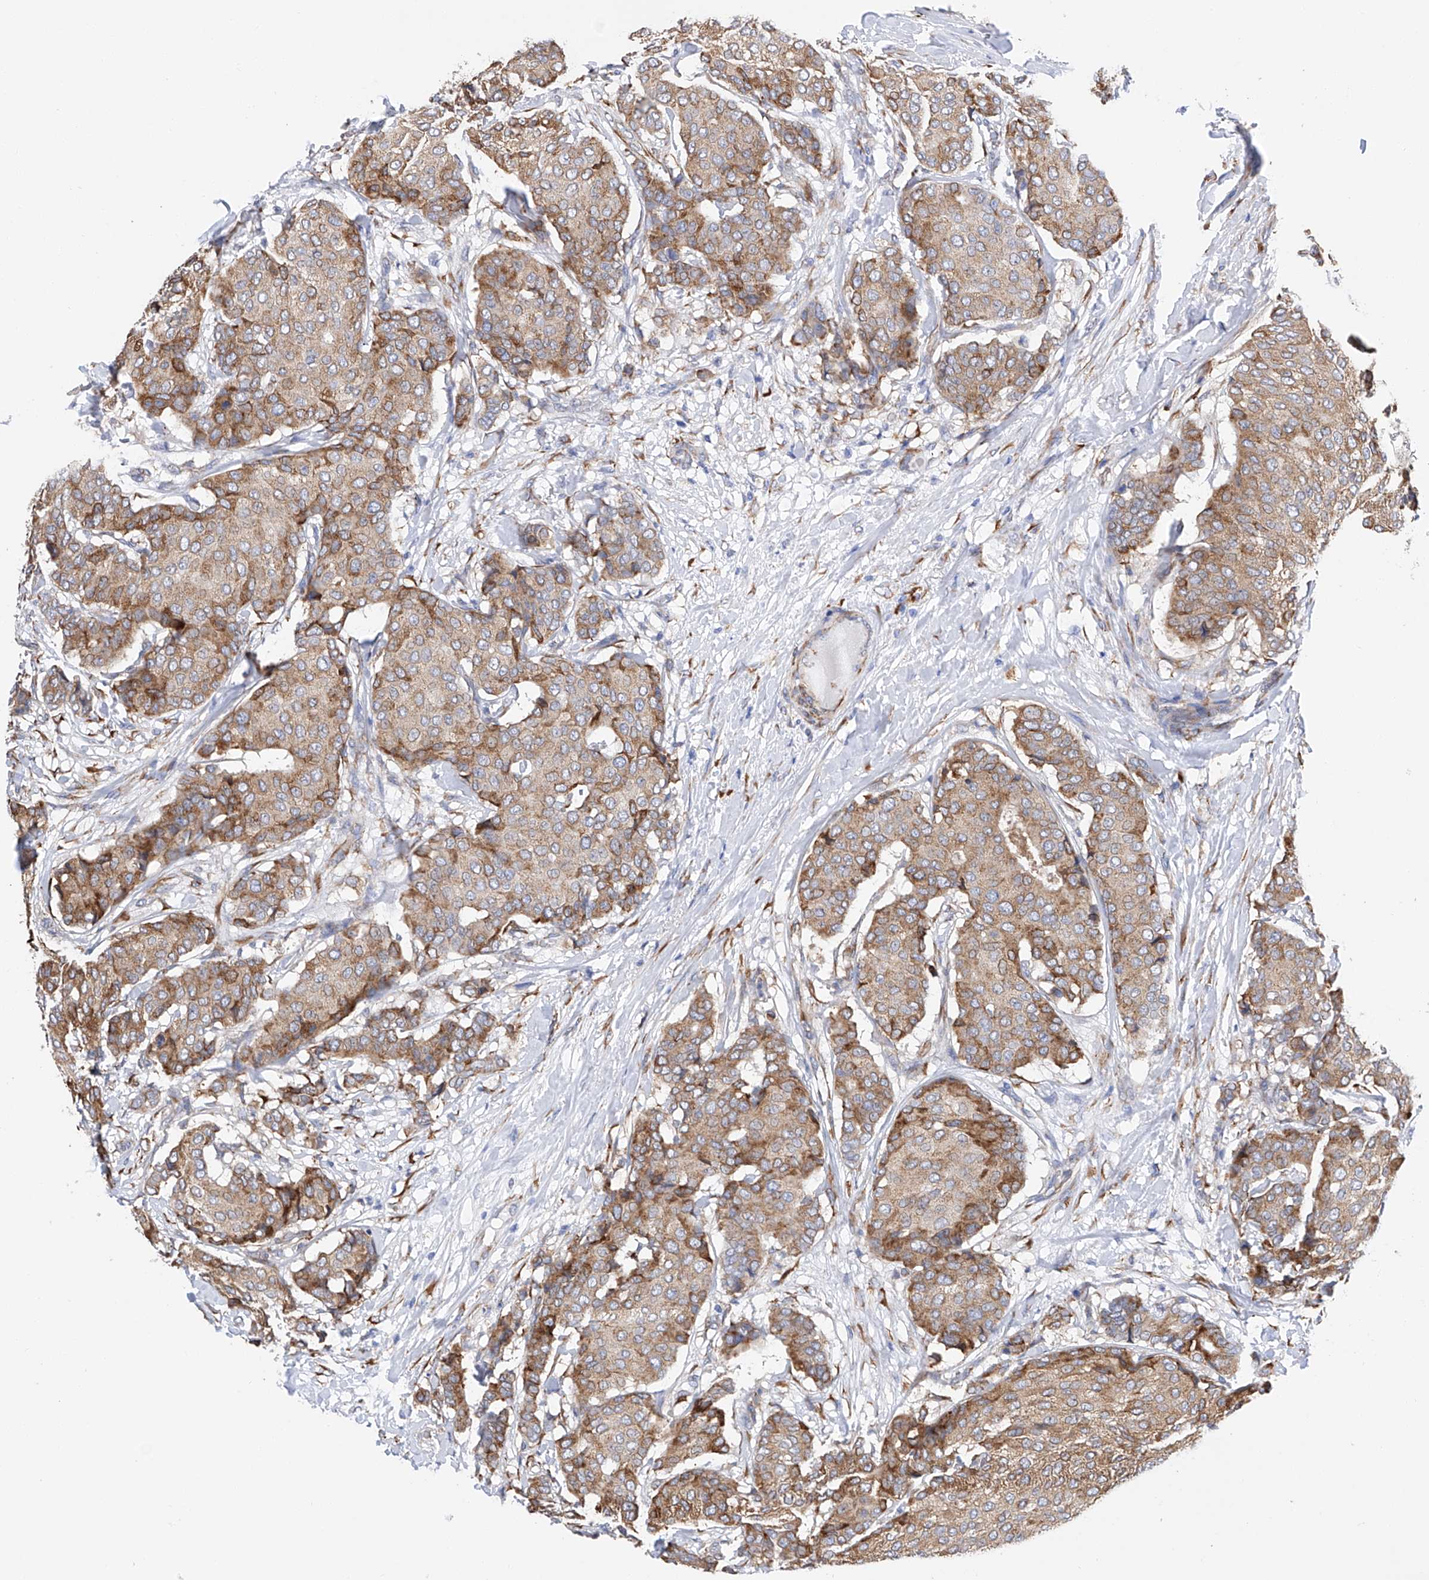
{"staining": {"intensity": "moderate", "quantity": ">75%", "location": "cytoplasmic/membranous"}, "tissue": "breast cancer", "cell_type": "Tumor cells", "image_type": "cancer", "snomed": [{"axis": "morphology", "description": "Duct carcinoma"}, {"axis": "topography", "description": "Breast"}], "caption": "Breast cancer (invasive ductal carcinoma) tissue demonstrates moderate cytoplasmic/membranous expression in approximately >75% of tumor cells (DAB (3,3'-diaminobenzidine) IHC with brightfield microscopy, high magnification).", "gene": "PDIA5", "patient": {"sex": "female", "age": 75}}